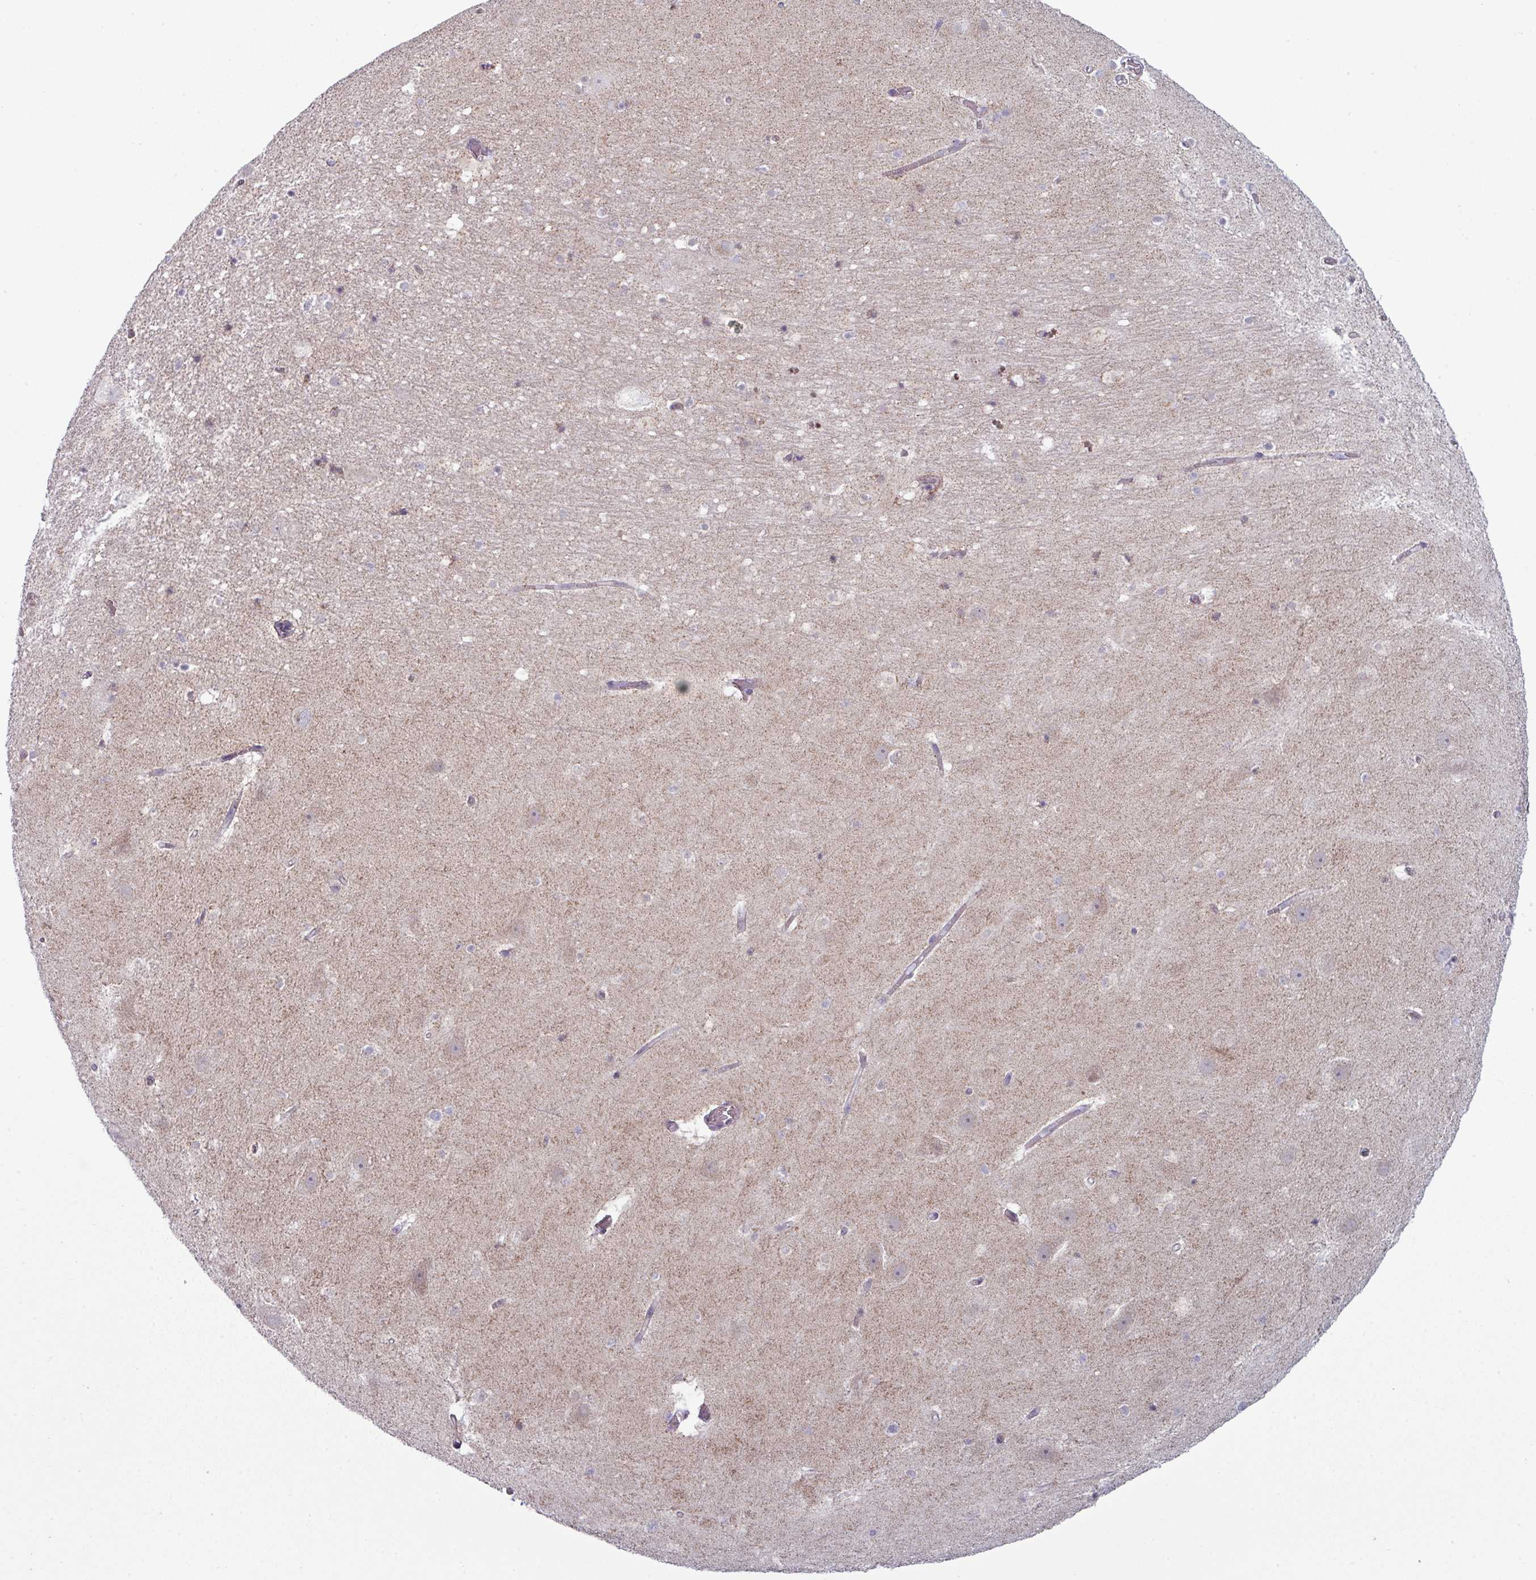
{"staining": {"intensity": "weak", "quantity": "25%-75%", "location": "cytoplasmic/membranous"}, "tissue": "hippocampus", "cell_type": "Glial cells", "image_type": "normal", "snomed": [{"axis": "morphology", "description": "Normal tissue, NOS"}, {"axis": "topography", "description": "Hippocampus"}], "caption": "Hippocampus stained with DAB IHC shows low levels of weak cytoplasmic/membranous staining in about 25%-75% of glial cells.", "gene": "ZNF615", "patient": {"sex": "male", "age": 37}}